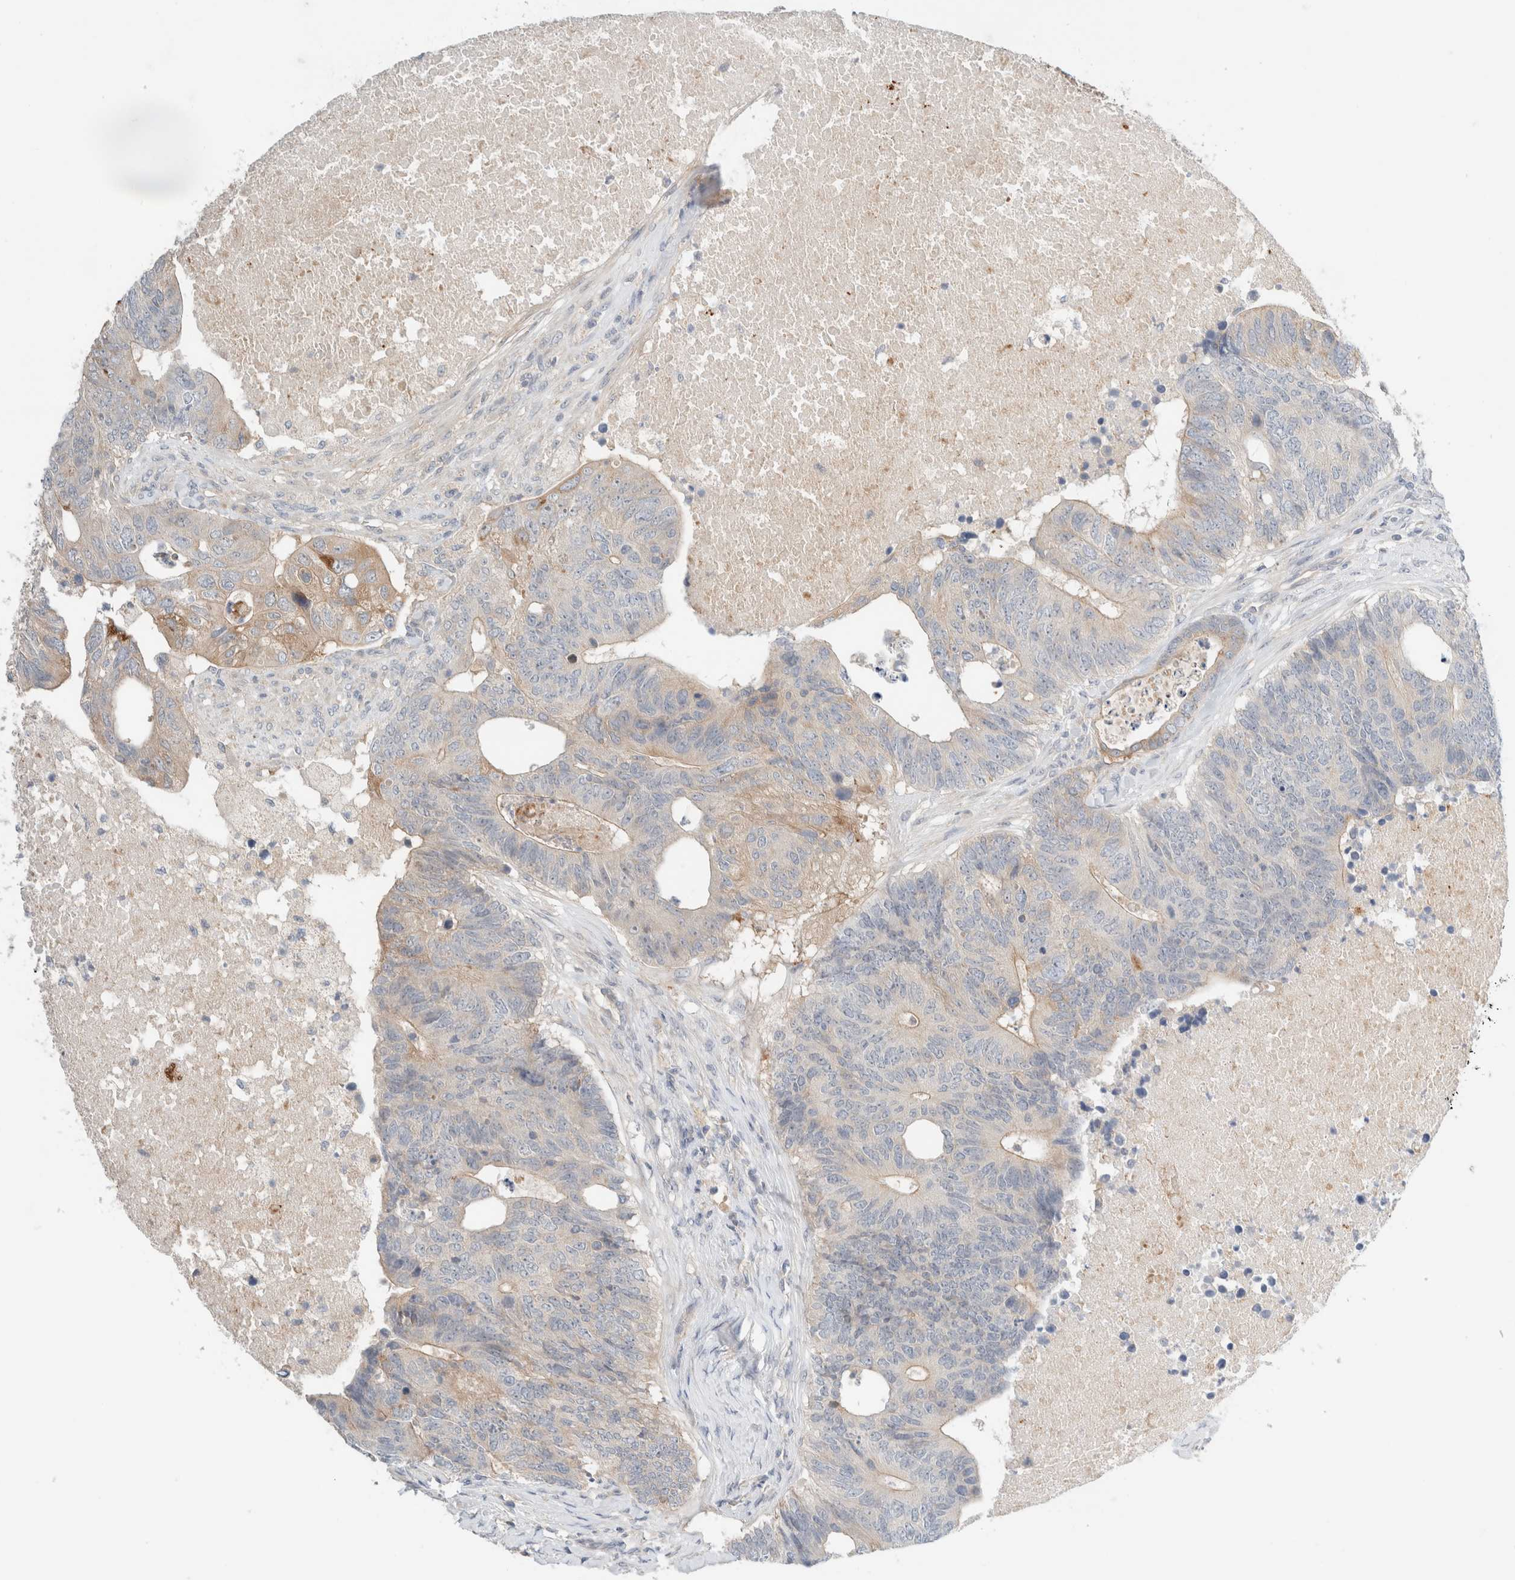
{"staining": {"intensity": "weak", "quantity": "25%-75%", "location": "cytoplasmic/membranous"}, "tissue": "colorectal cancer", "cell_type": "Tumor cells", "image_type": "cancer", "snomed": [{"axis": "morphology", "description": "Adenocarcinoma, NOS"}, {"axis": "topography", "description": "Colon"}], "caption": "This is an image of IHC staining of colorectal cancer (adenocarcinoma), which shows weak expression in the cytoplasmic/membranous of tumor cells.", "gene": "SDR16C5", "patient": {"sex": "female", "age": 67}}